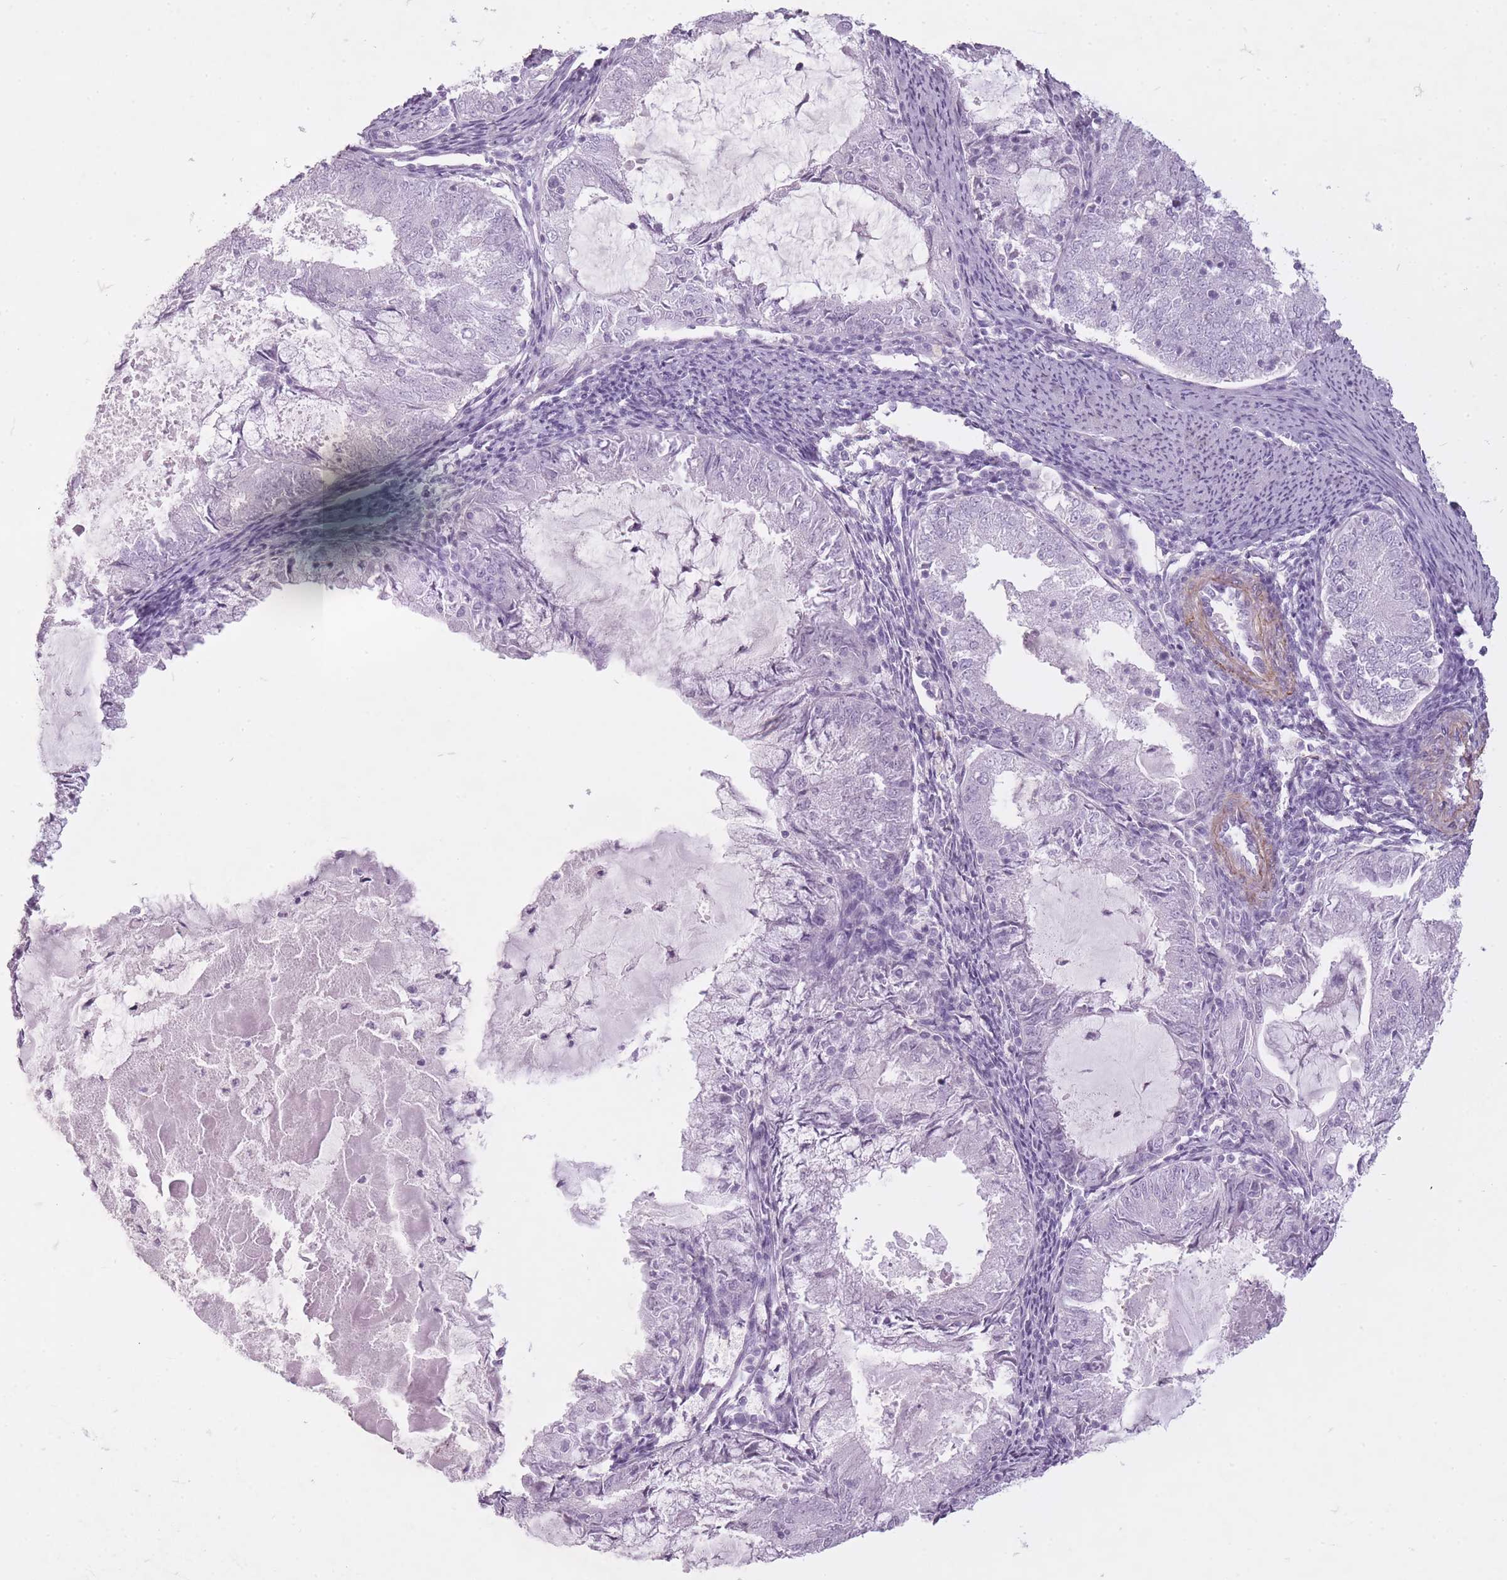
{"staining": {"intensity": "negative", "quantity": "none", "location": "none"}, "tissue": "endometrial cancer", "cell_type": "Tumor cells", "image_type": "cancer", "snomed": [{"axis": "morphology", "description": "Adenocarcinoma, NOS"}, {"axis": "topography", "description": "Endometrium"}], "caption": "Immunohistochemistry (IHC) image of endometrial cancer (adenocarcinoma) stained for a protein (brown), which demonstrates no expression in tumor cells.", "gene": "RFX4", "patient": {"sex": "female", "age": 57}}